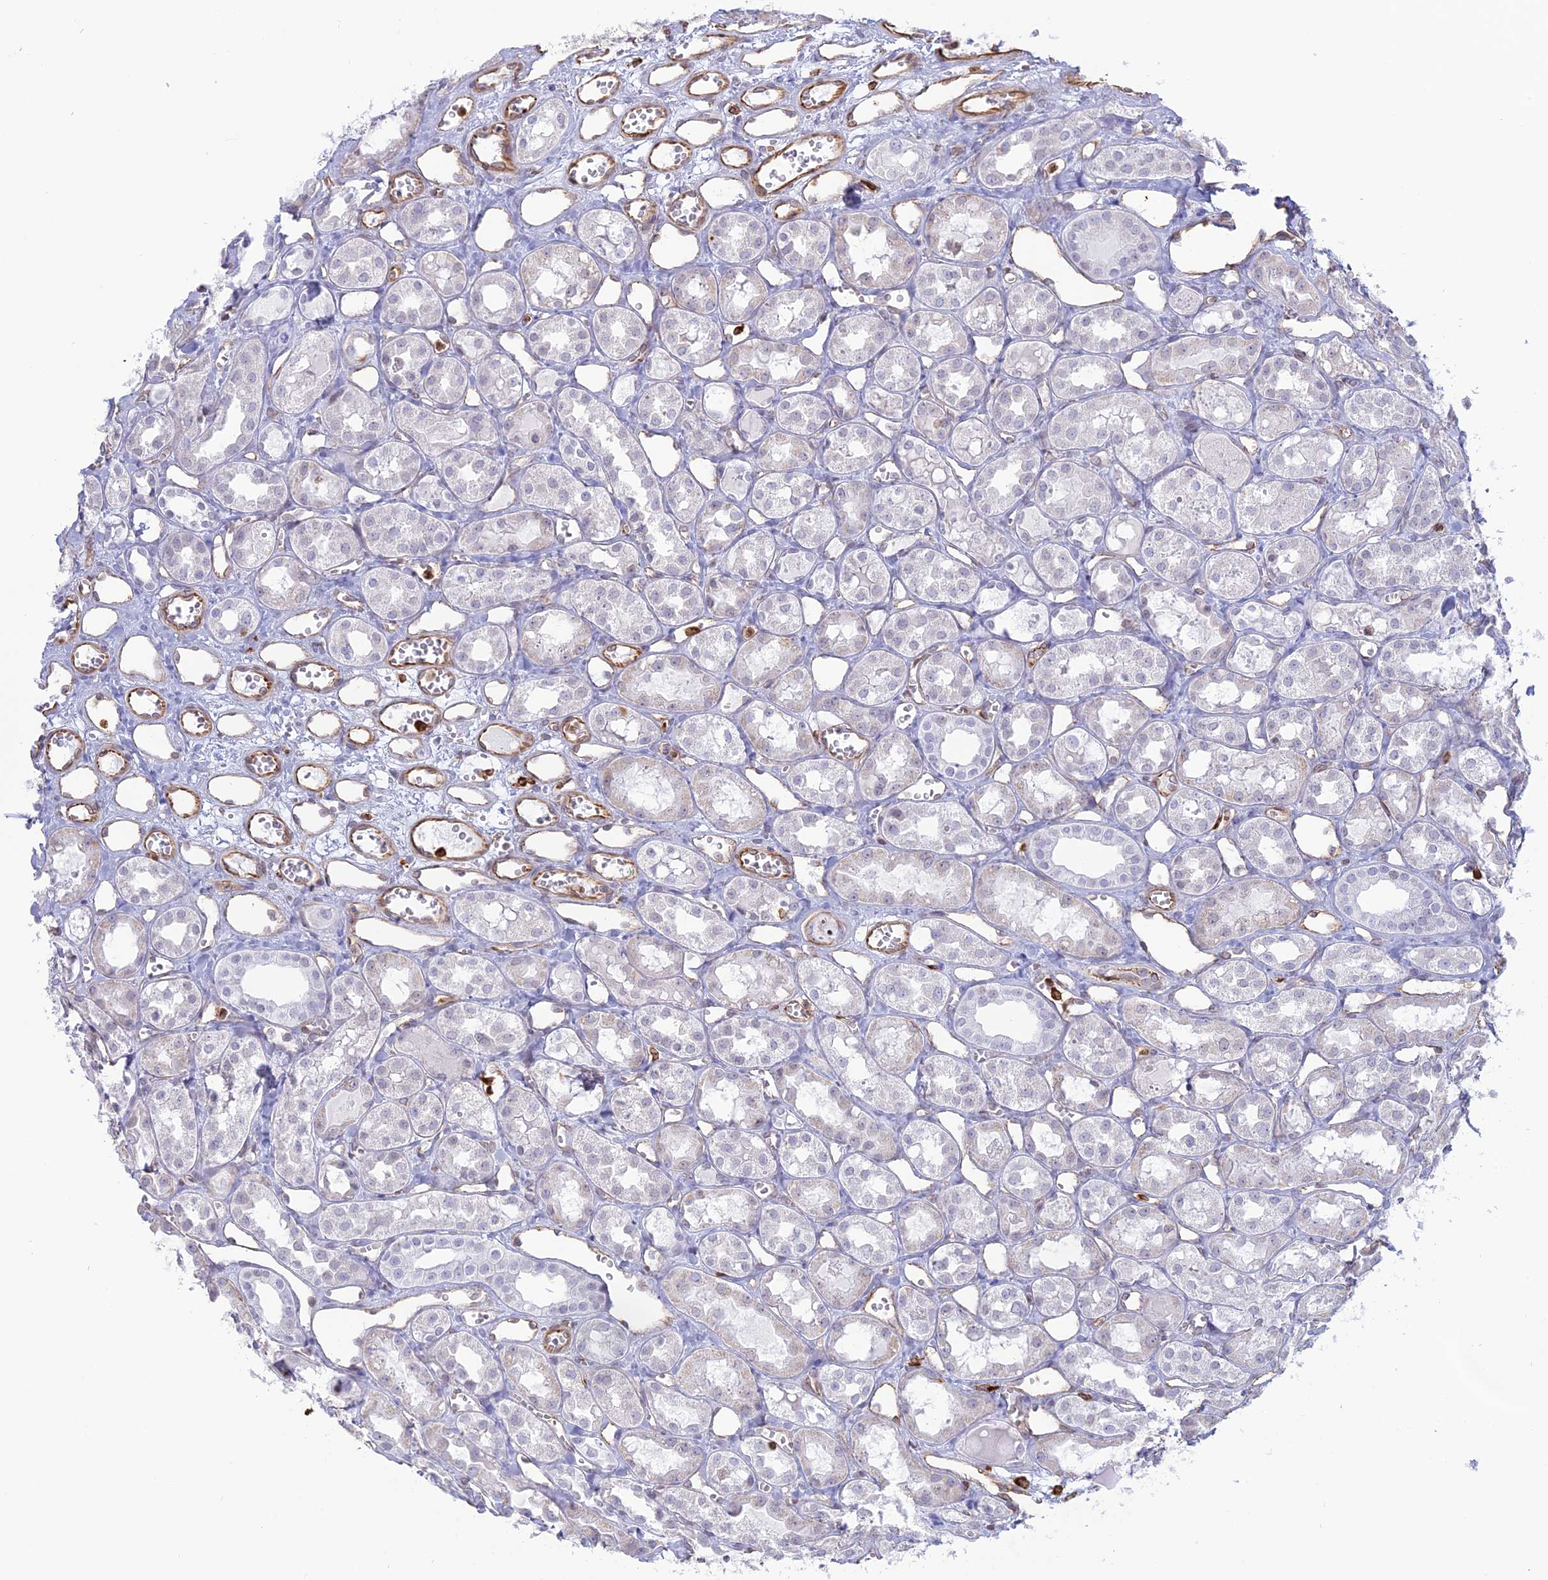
{"staining": {"intensity": "moderate", "quantity": "<25%", "location": "cytoplasmic/membranous"}, "tissue": "kidney", "cell_type": "Cells in glomeruli", "image_type": "normal", "snomed": [{"axis": "morphology", "description": "Normal tissue, NOS"}, {"axis": "topography", "description": "Kidney"}], "caption": "The immunohistochemical stain labels moderate cytoplasmic/membranous staining in cells in glomeruli of normal kidney.", "gene": "APOBR", "patient": {"sex": "male", "age": 16}}